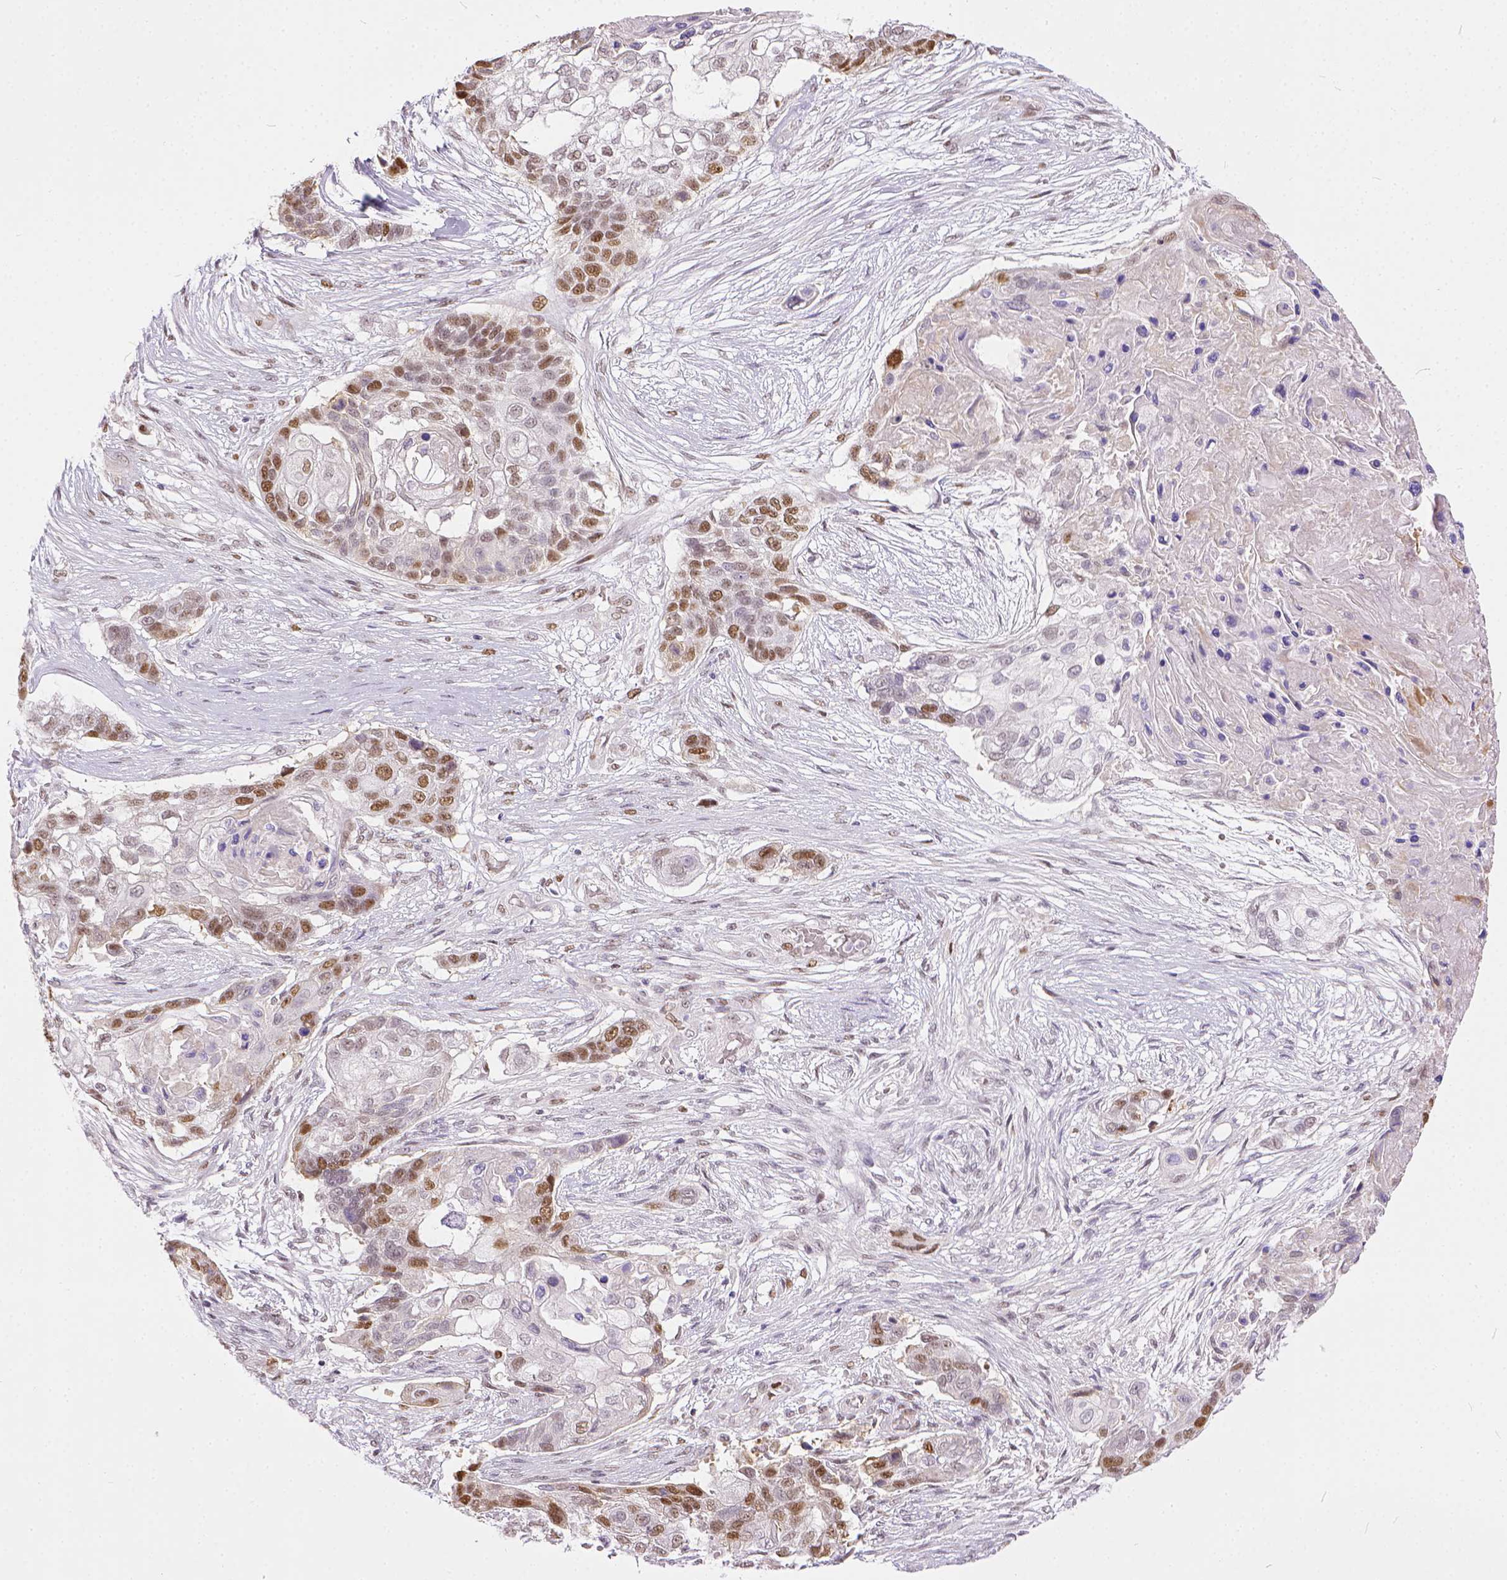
{"staining": {"intensity": "moderate", "quantity": ">75%", "location": "nuclear"}, "tissue": "lung cancer", "cell_type": "Tumor cells", "image_type": "cancer", "snomed": [{"axis": "morphology", "description": "Squamous cell carcinoma, NOS"}, {"axis": "topography", "description": "Lung"}], "caption": "IHC (DAB (3,3'-diaminobenzidine)) staining of lung cancer (squamous cell carcinoma) exhibits moderate nuclear protein staining in about >75% of tumor cells.", "gene": "ERCC1", "patient": {"sex": "male", "age": 69}}